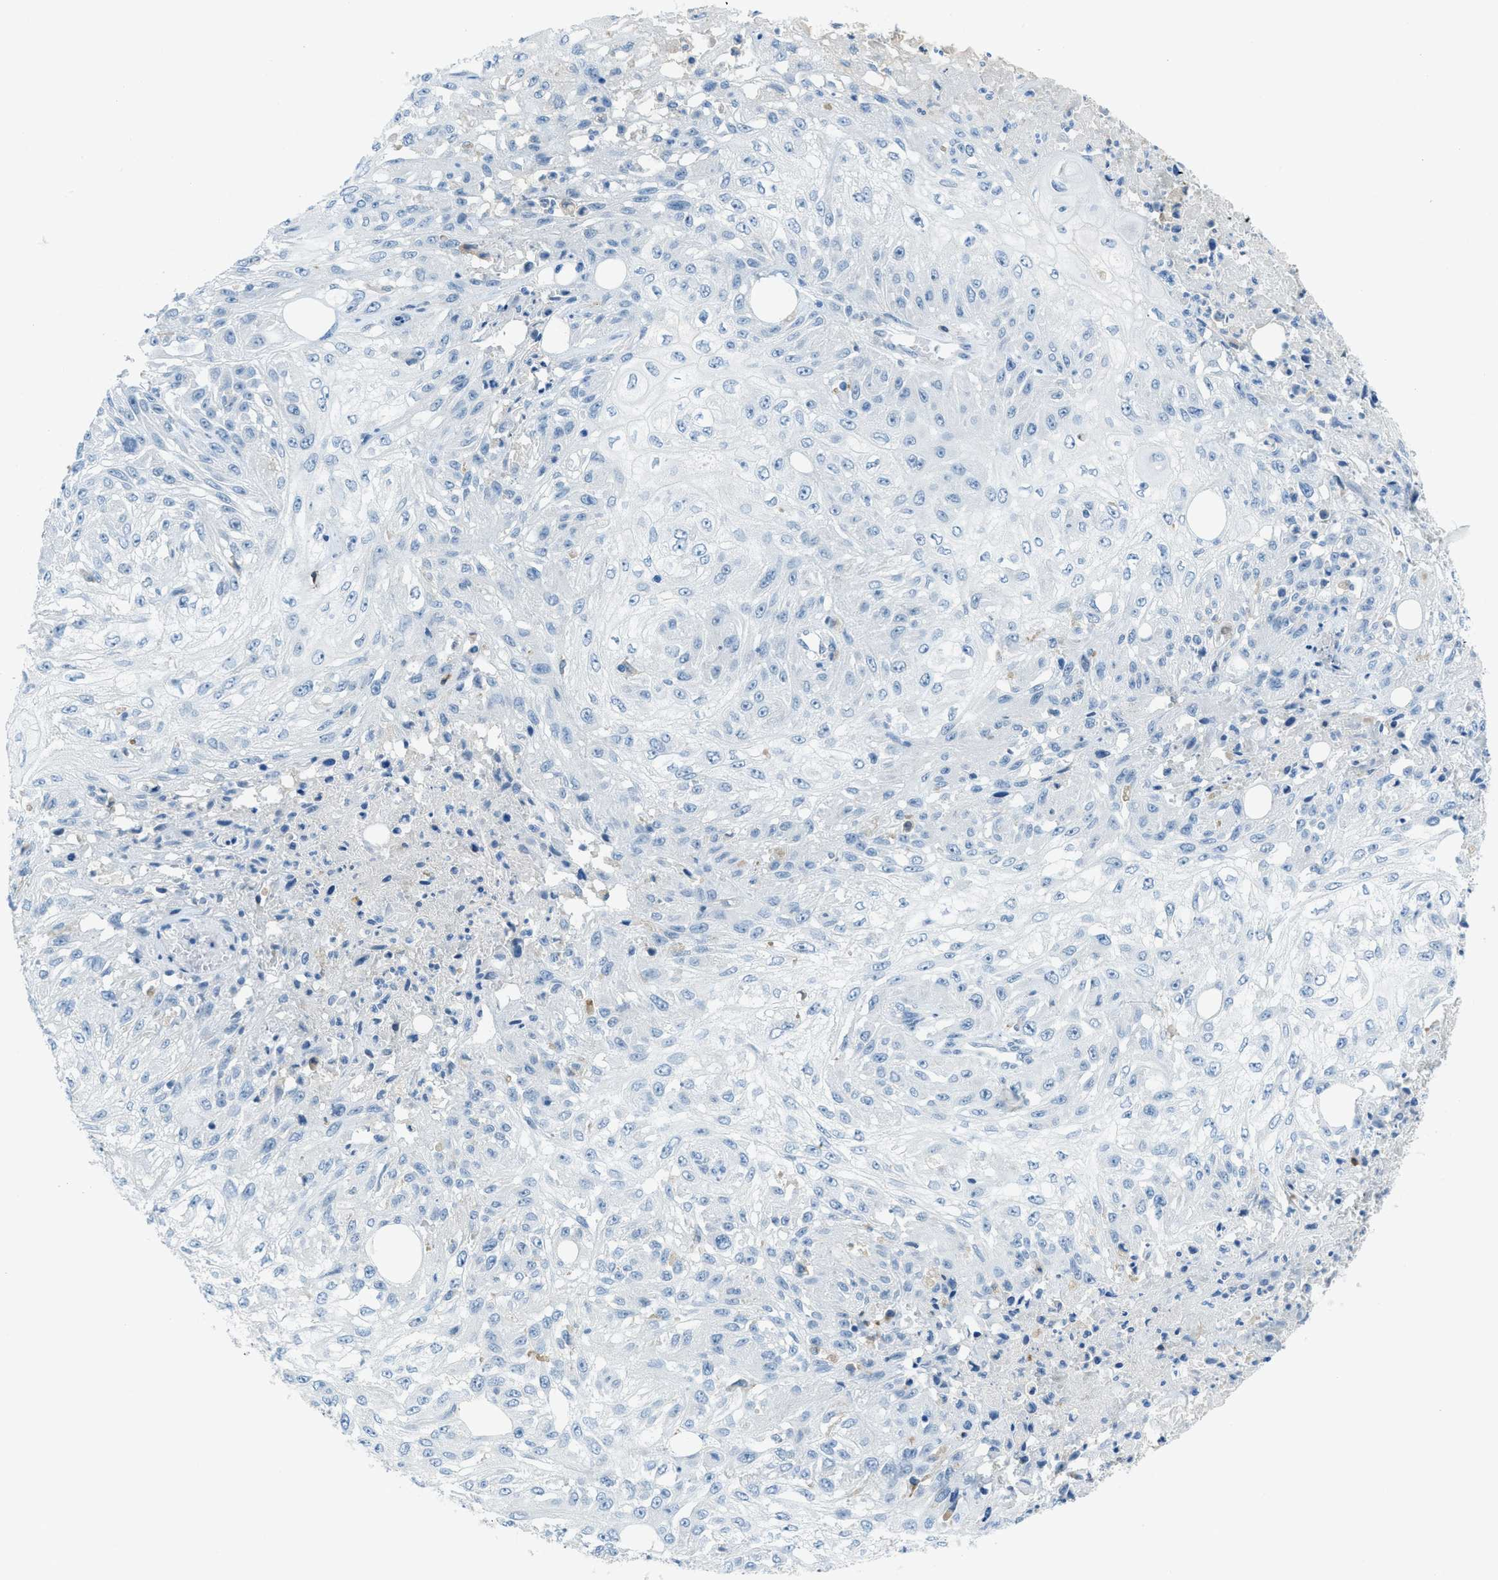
{"staining": {"intensity": "negative", "quantity": "none", "location": "none"}, "tissue": "skin cancer", "cell_type": "Tumor cells", "image_type": "cancer", "snomed": [{"axis": "morphology", "description": "Squamous cell carcinoma, NOS"}, {"axis": "morphology", "description": "Squamous cell carcinoma, metastatic, NOS"}, {"axis": "topography", "description": "Skin"}, {"axis": "topography", "description": "Lymph node"}], "caption": "This is a image of immunohistochemistry (IHC) staining of metastatic squamous cell carcinoma (skin), which shows no staining in tumor cells. Brightfield microscopy of IHC stained with DAB (brown) and hematoxylin (blue), captured at high magnification.", "gene": "KLHL8", "patient": {"sex": "male", "age": 75}}